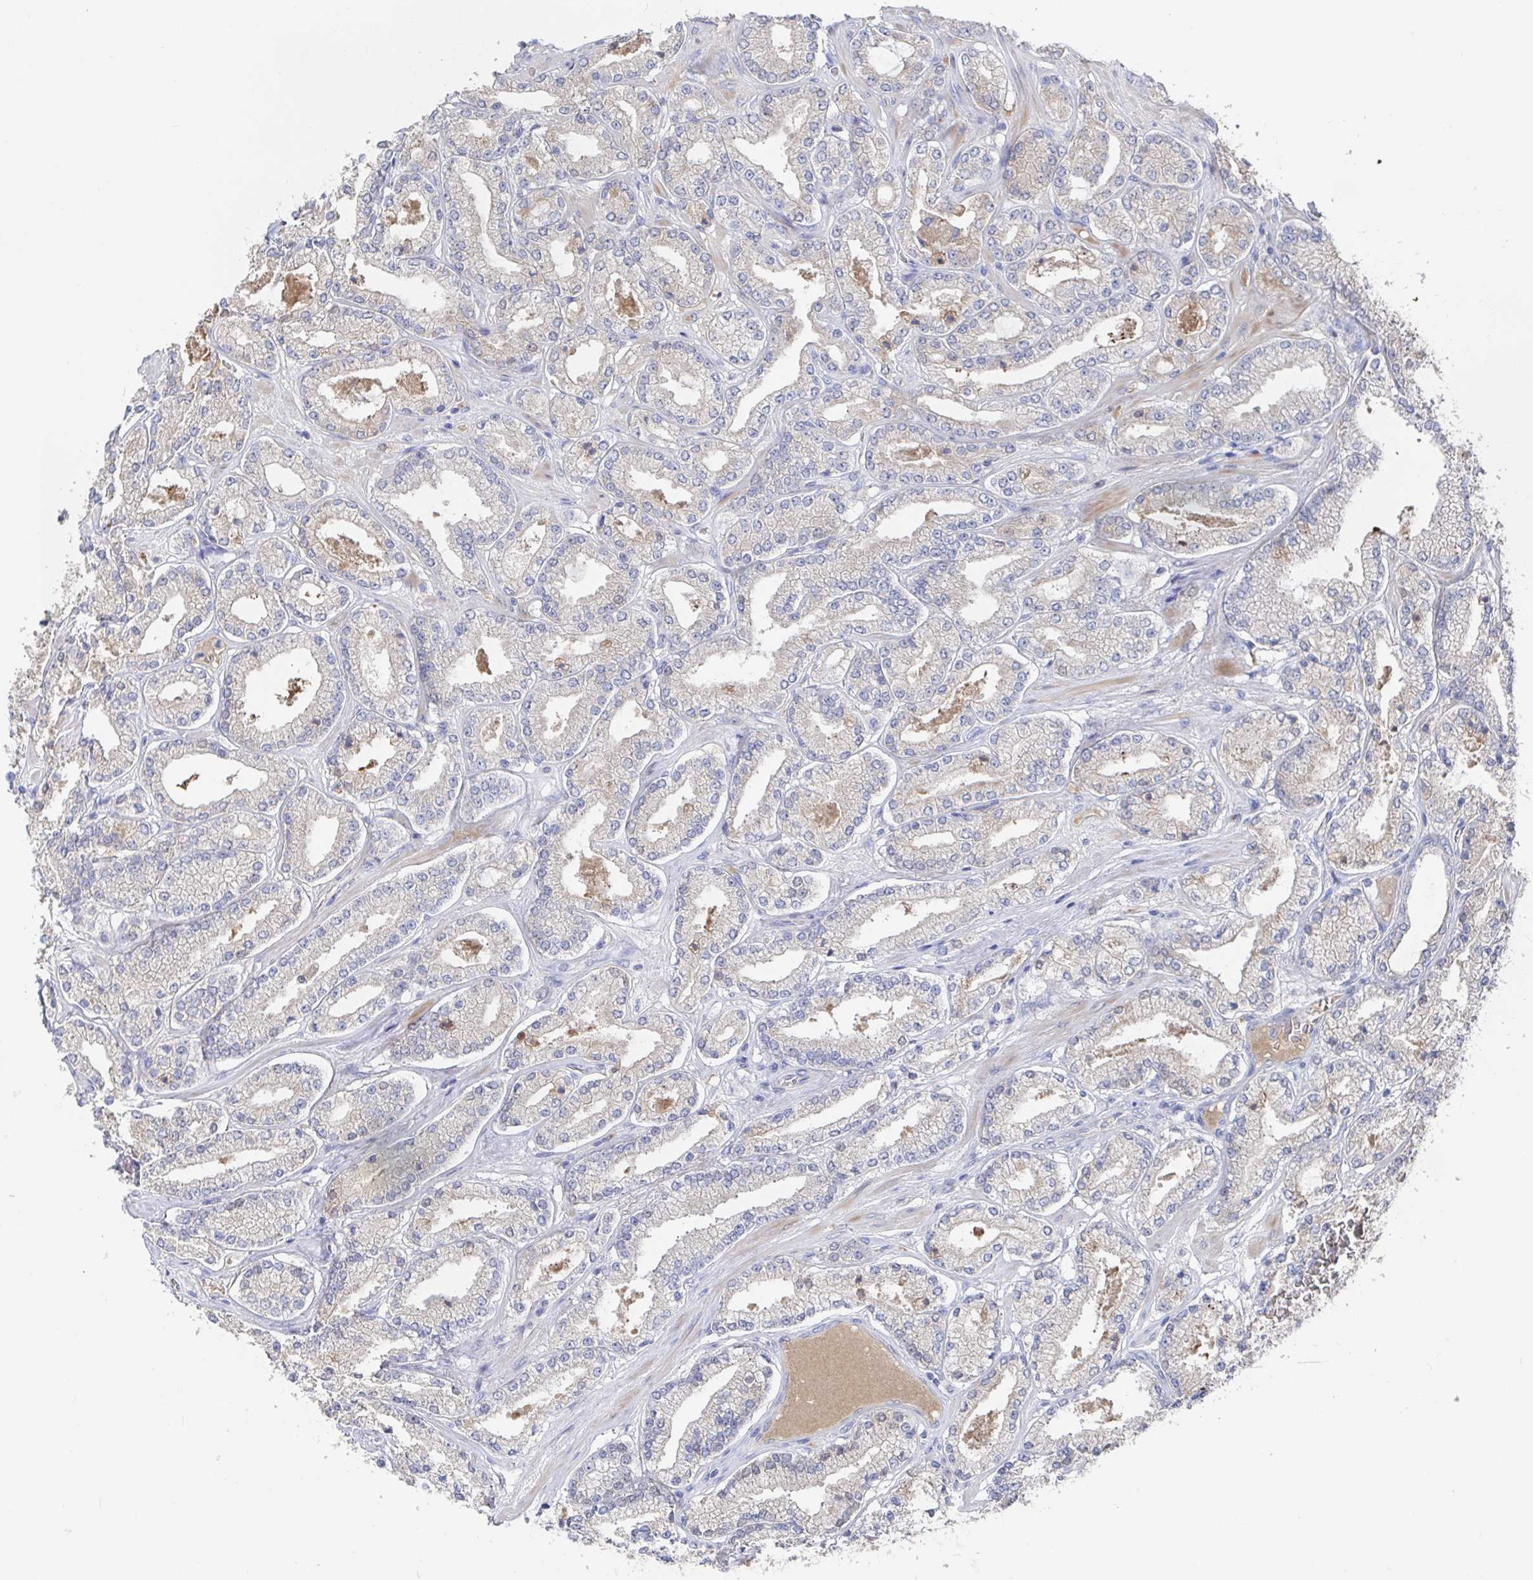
{"staining": {"intensity": "negative", "quantity": "none", "location": "none"}, "tissue": "prostate cancer", "cell_type": "Tumor cells", "image_type": "cancer", "snomed": [{"axis": "morphology", "description": "Adenocarcinoma, High grade"}, {"axis": "topography", "description": "Prostate"}], "caption": "This is an immunohistochemistry (IHC) photomicrograph of prostate adenocarcinoma (high-grade). There is no expression in tumor cells.", "gene": "GPR148", "patient": {"sex": "male", "age": 63}}